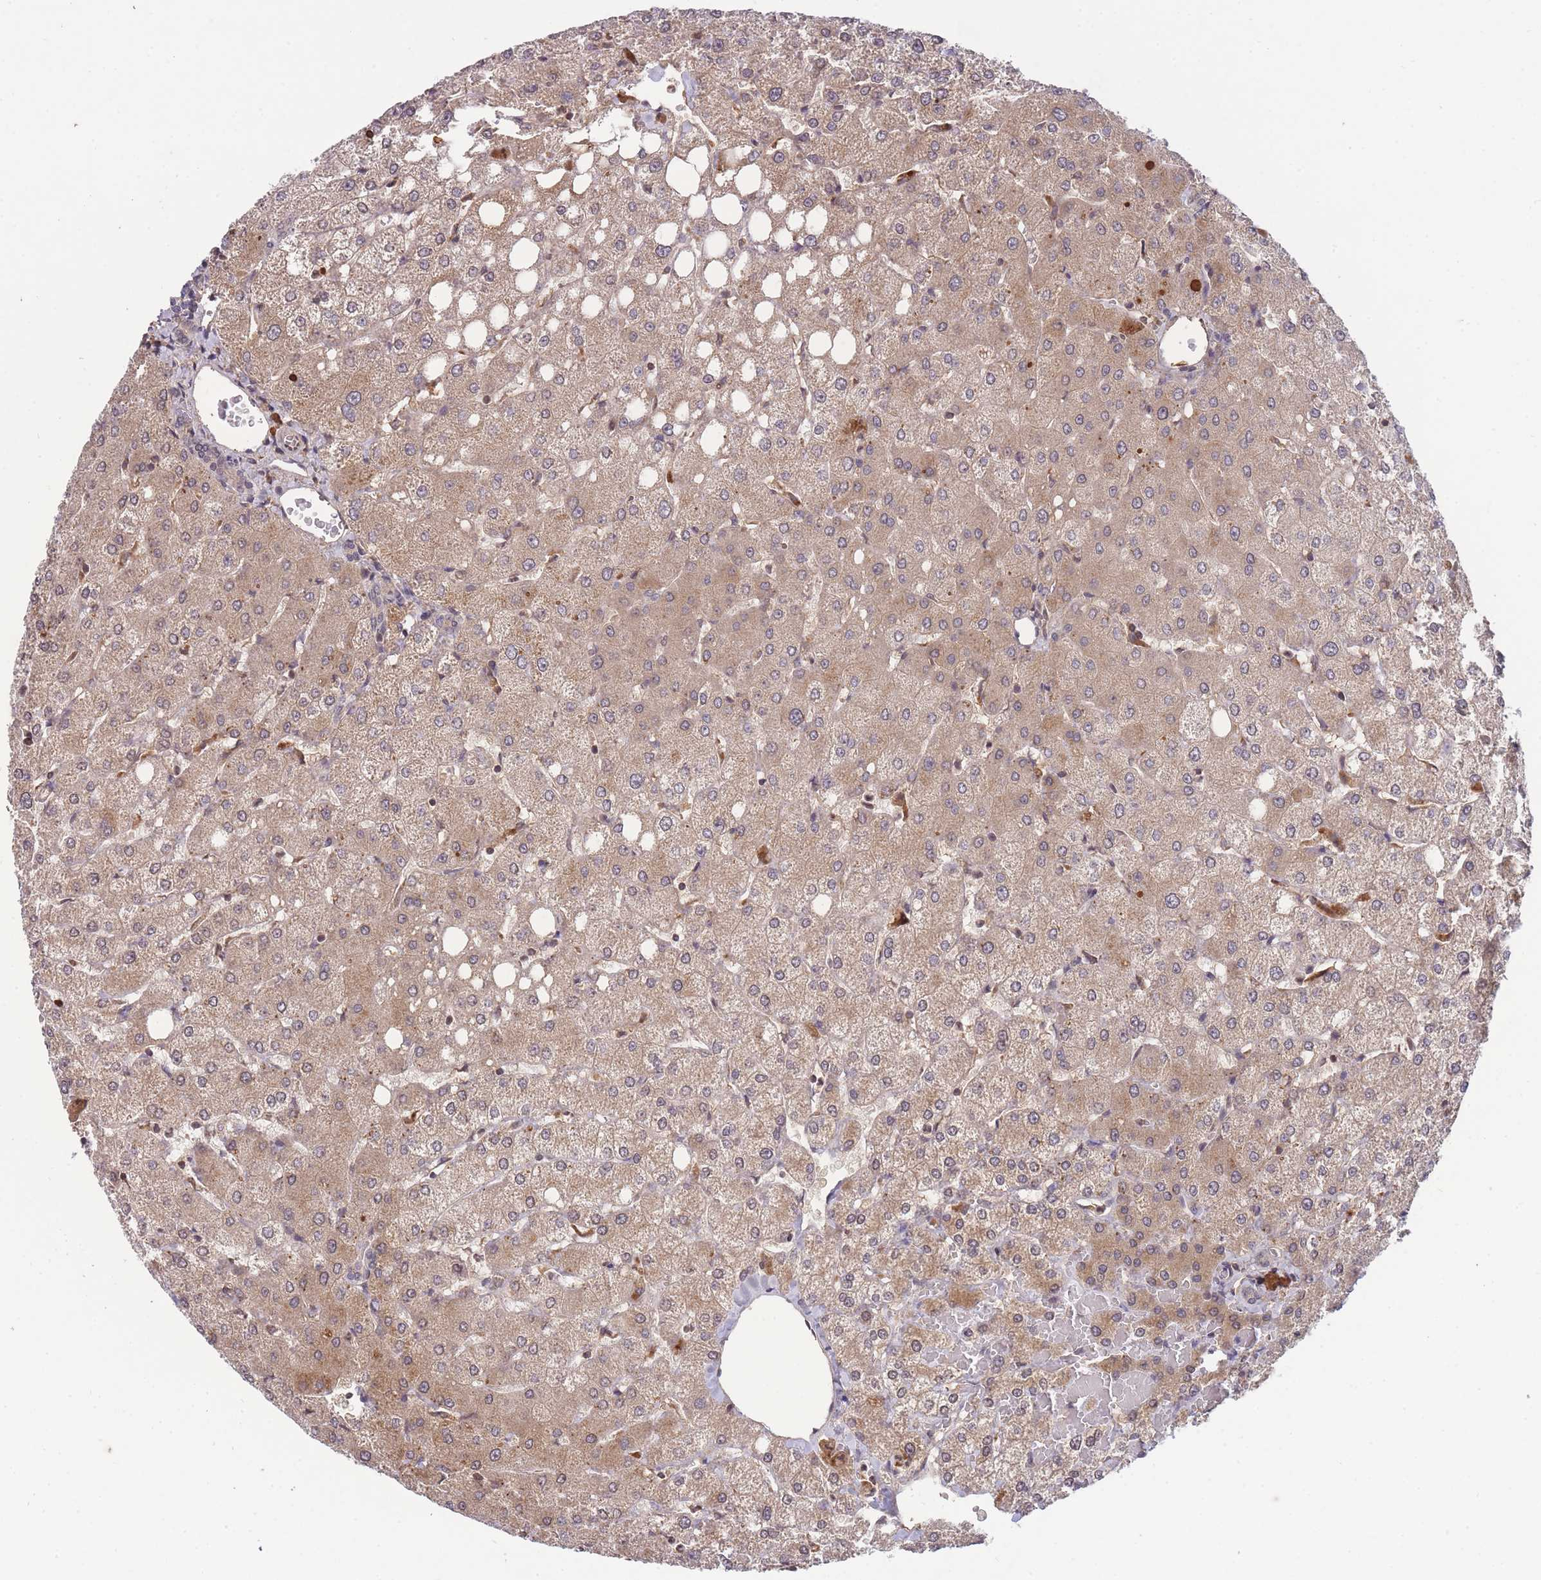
{"staining": {"intensity": "negative", "quantity": "none", "location": "none"}, "tissue": "liver", "cell_type": "Cholangiocytes", "image_type": "normal", "snomed": [{"axis": "morphology", "description": "Normal tissue, NOS"}, {"axis": "topography", "description": "Liver"}], "caption": "This is a image of immunohistochemistry staining of normal liver, which shows no positivity in cholangiocytes. Brightfield microscopy of IHC stained with DAB (brown) and hematoxylin (blue), captured at high magnification.", "gene": "RALGDS", "patient": {"sex": "female", "age": 54}}